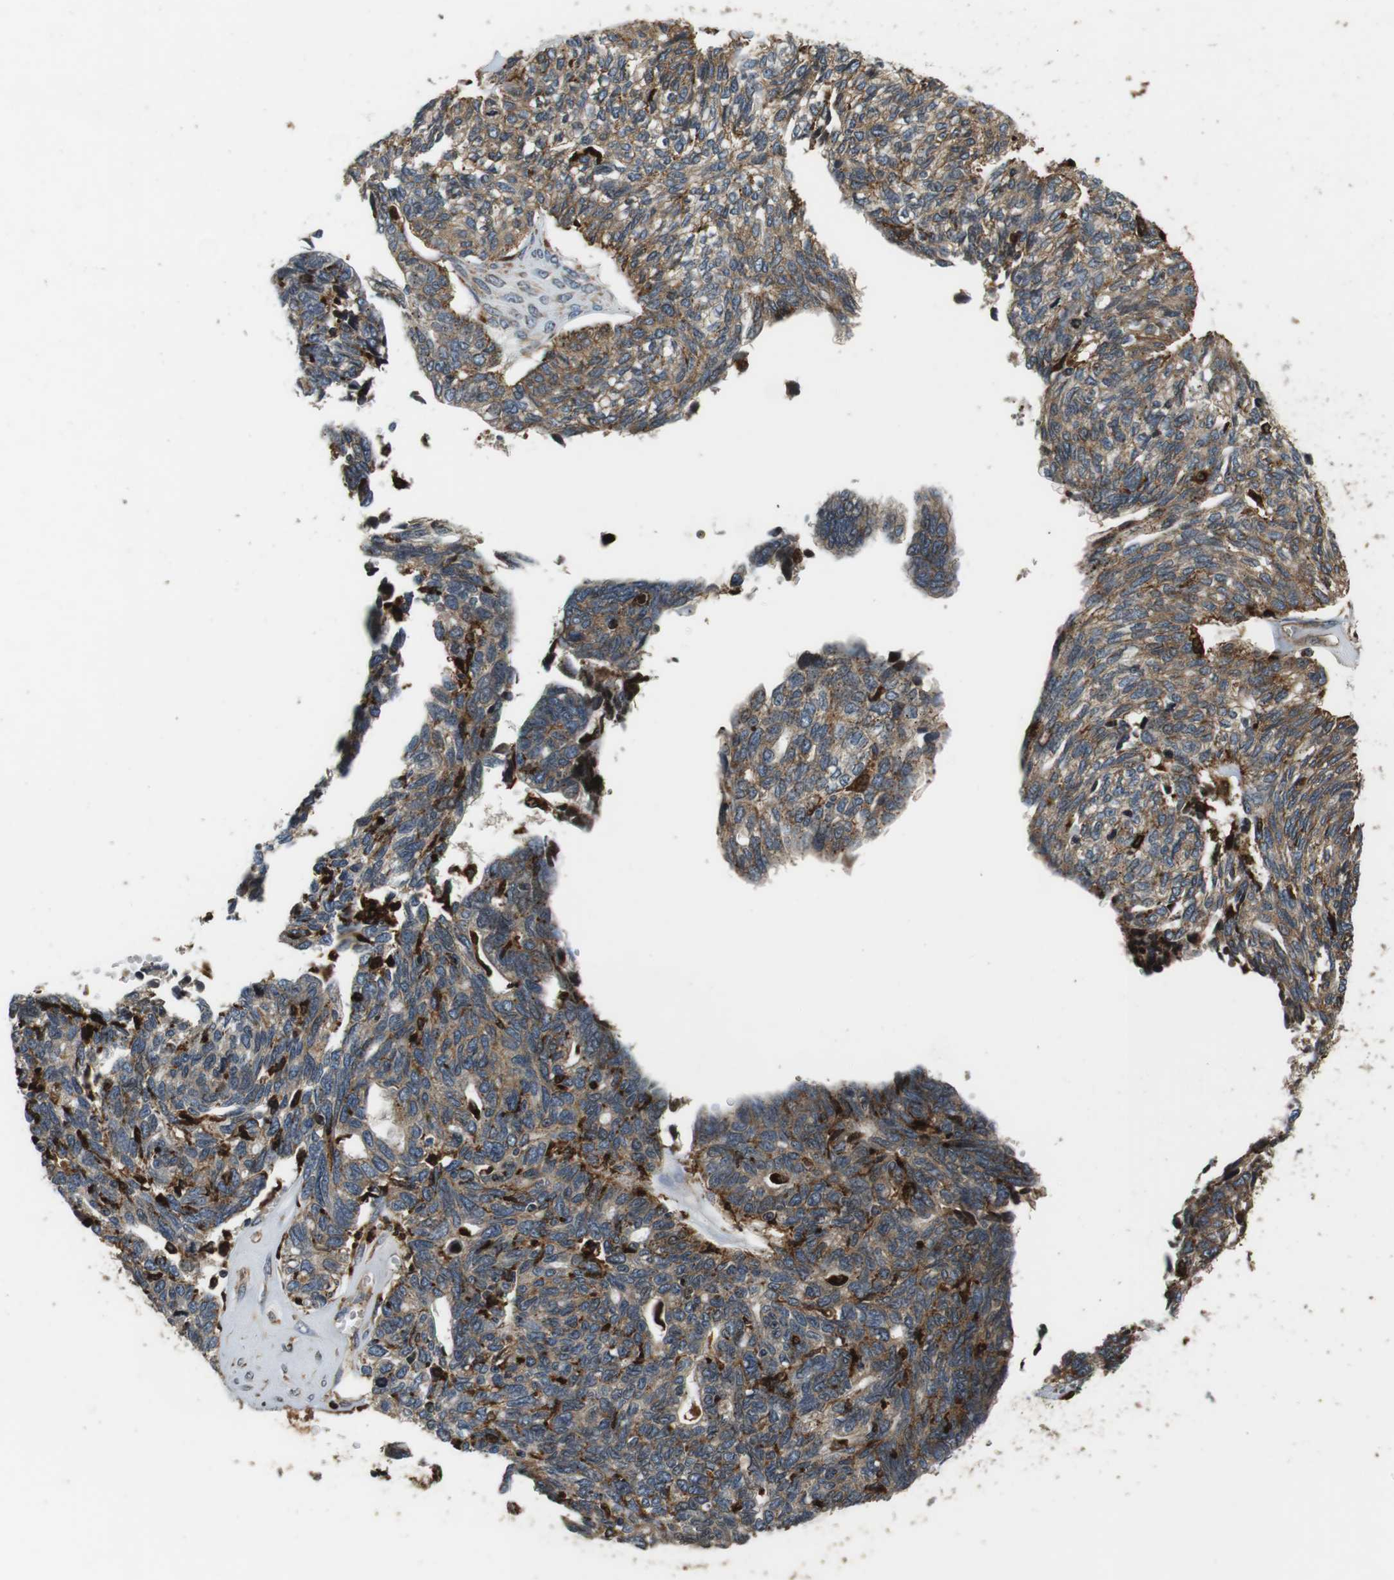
{"staining": {"intensity": "moderate", "quantity": ">75%", "location": "cytoplasmic/membranous"}, "tissue": "ovarian cancer", "cell_type": "Tumor cells", "image_type": "cancer", "snomed": [{"axis": "morphology", "description": "Cystadenocarcinoma, serous, NOS"}, {"axis": "topography", "description": "Ovary"}], "caption": "Immunohistochemistry (IHC) micrograph of neoplastic tissue: human serous cystadenocarcinoma (ovarian) stained using IHC demonstrates medium levels of moderate protein expression localized specifically in the cytoplasmic/membranous of tumor cells, appearing as a cytoplasmic/membranous brown color.", "gene": "TXNRD1", "patient": {"sex": "female", "age": 79}}